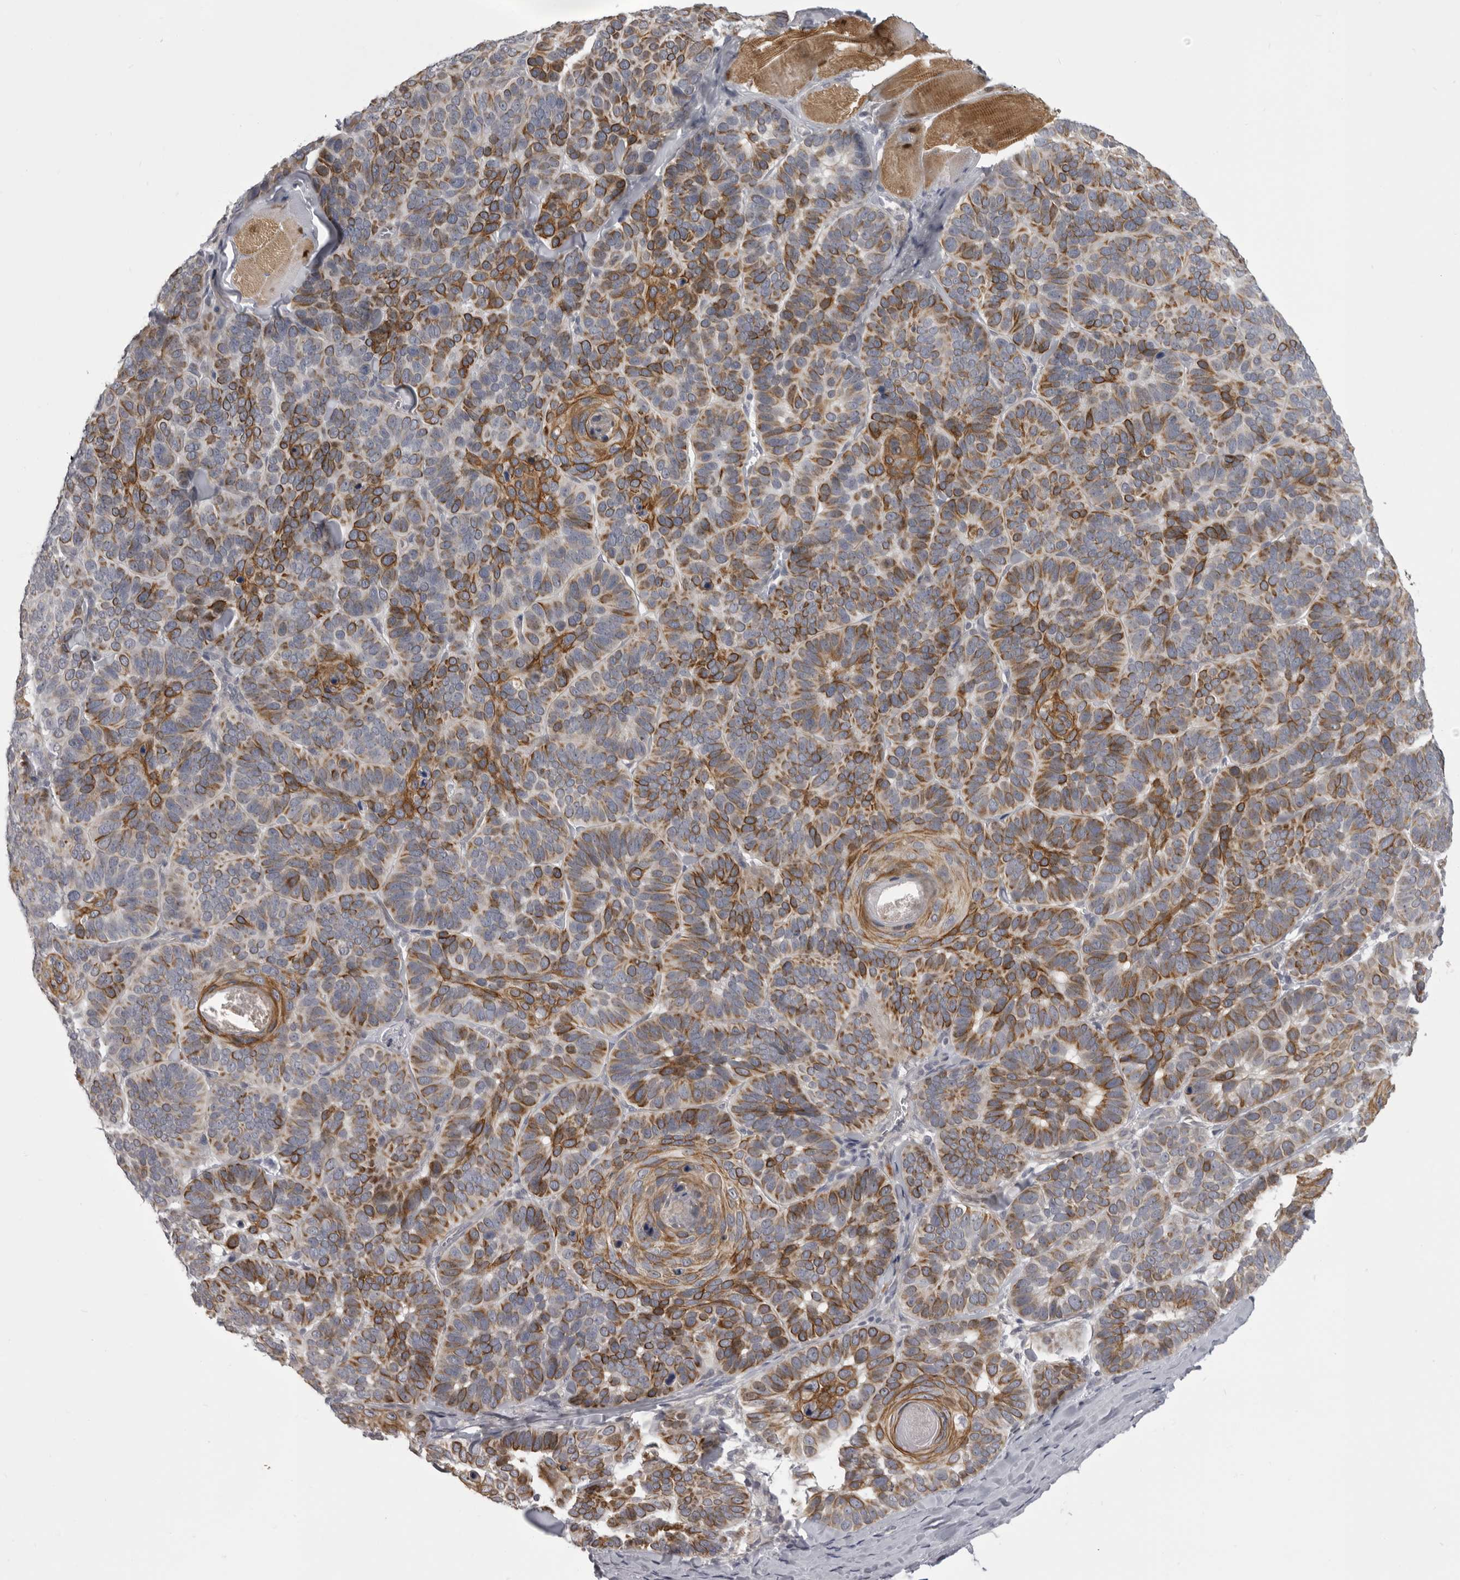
{"staining": {"intensity": "strong", "quantity": "25%-75%", "location": "cytoplasmic/membranous"}, "tissue": "skin cancer", "cell_type": "Tumor cells", "image_type": "cancer", "snomed": [{"axis": "morphology", "description": "Basal cell carcinoma"}, {"axis": "topography", "description": "Skin"}], "caption": "There is high levels of strong cytoplasmic/membranous positivity in tumor cells of skin basal cell carcinoma, as demonstrated by immunohistochemical staining (brown color).", "gene": "EPHA10", "patient": {"sex": "male", "age": 62}}